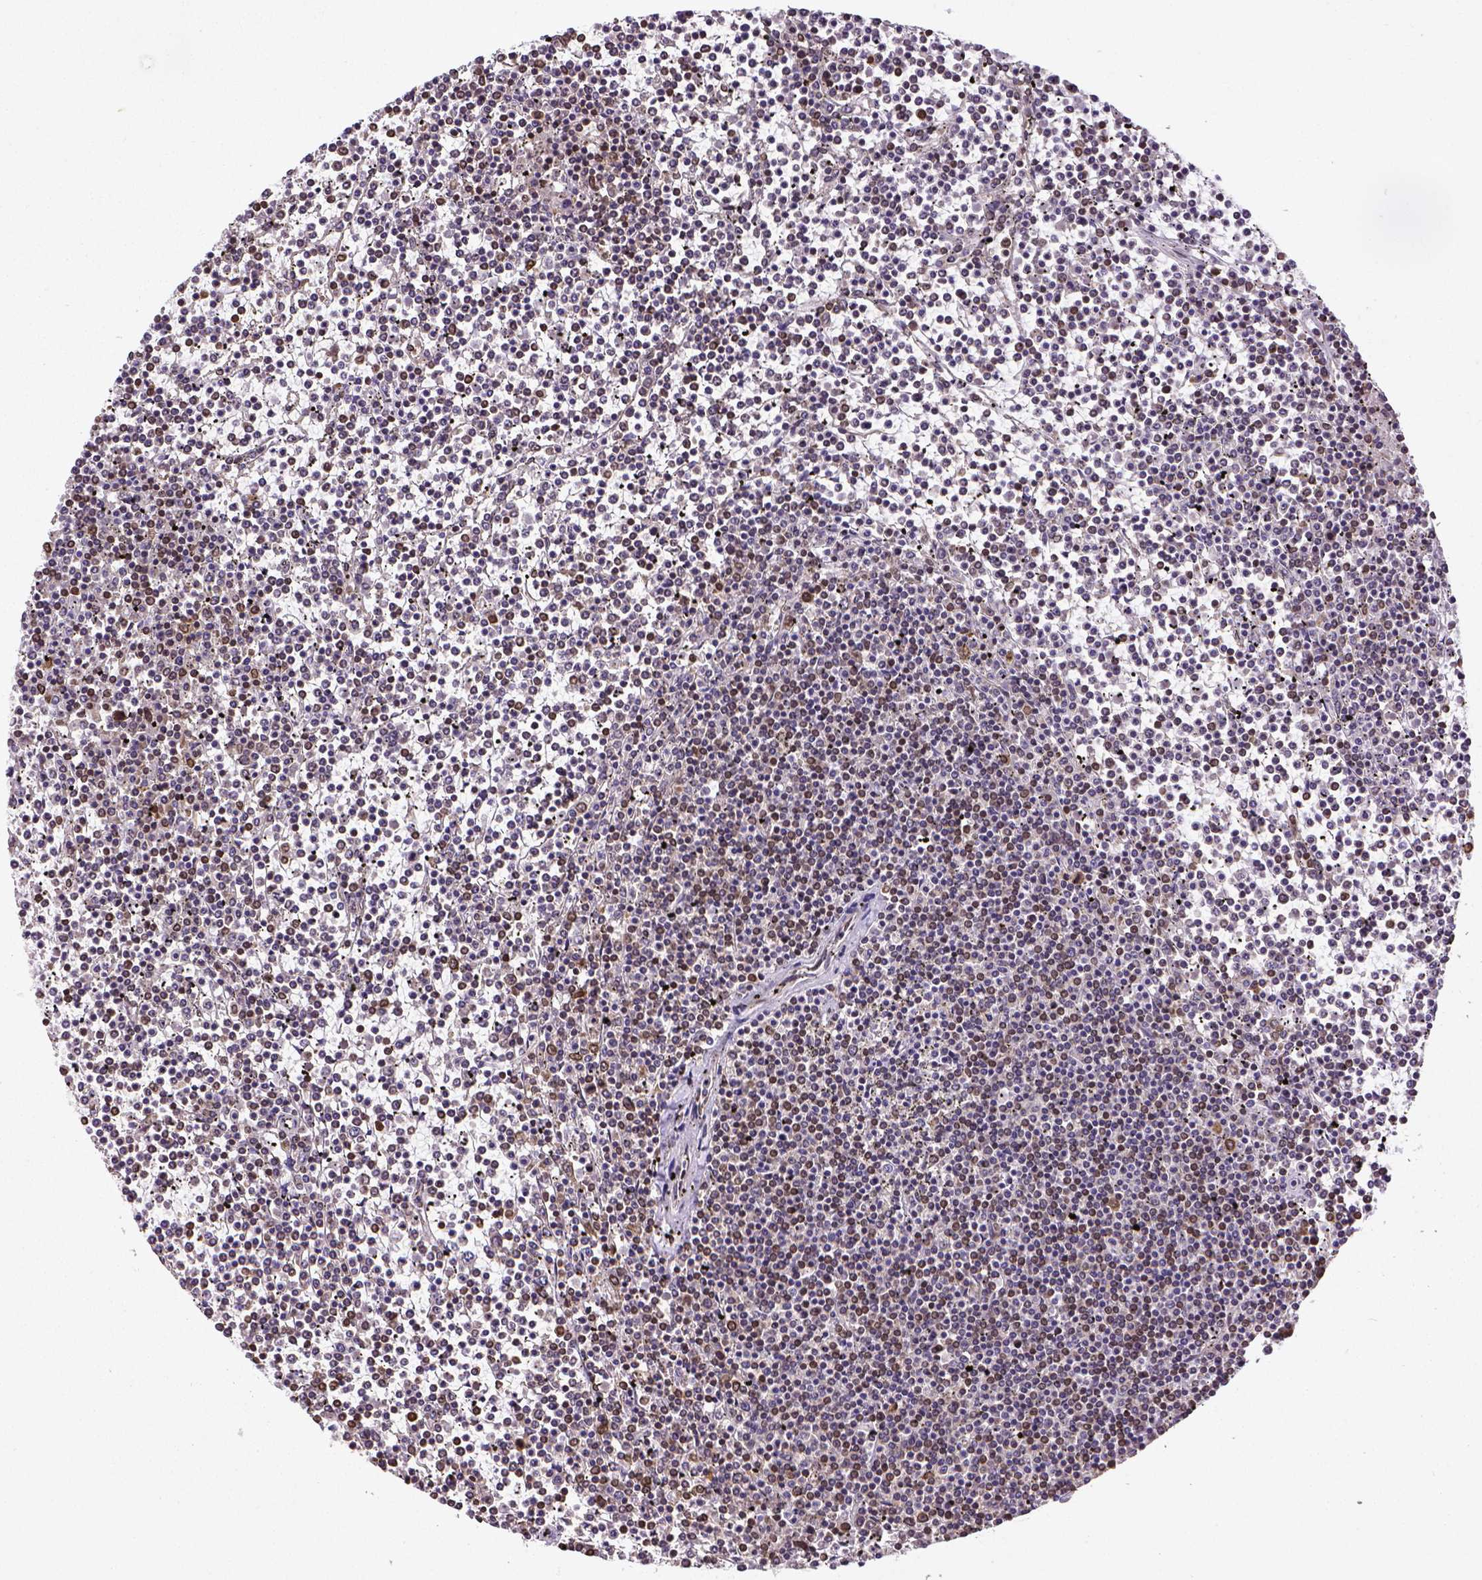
{"staining": {"intensity": "moderate", "quantity": "25%-75%", "location": "cytoplasmic/membranous,nuclear"}, "tissue": "lymphoma", "cell_type": "Tumor cells", "image_type": "cancer", "snomed": [{"axis": "morphology", "description": "Malignant lymphoma, non-Hodgkin's type, Low grade"}, {"axis": "topography", "description": "Spleen"}], "caption": "DAB (3,3'-diaminobenzidine) immunohistochemical staining of human low-grade malignant lymphoma, non-Hodgkin's type displays moderate cytoplasmic/membranous and nuclear protein positivity in about 25%-75% of tumor cells. (DAB IHC with brightfield microscopy, high magnification).", "gene": "MTDH", "patient": {"sex": "female", "age": 19}}